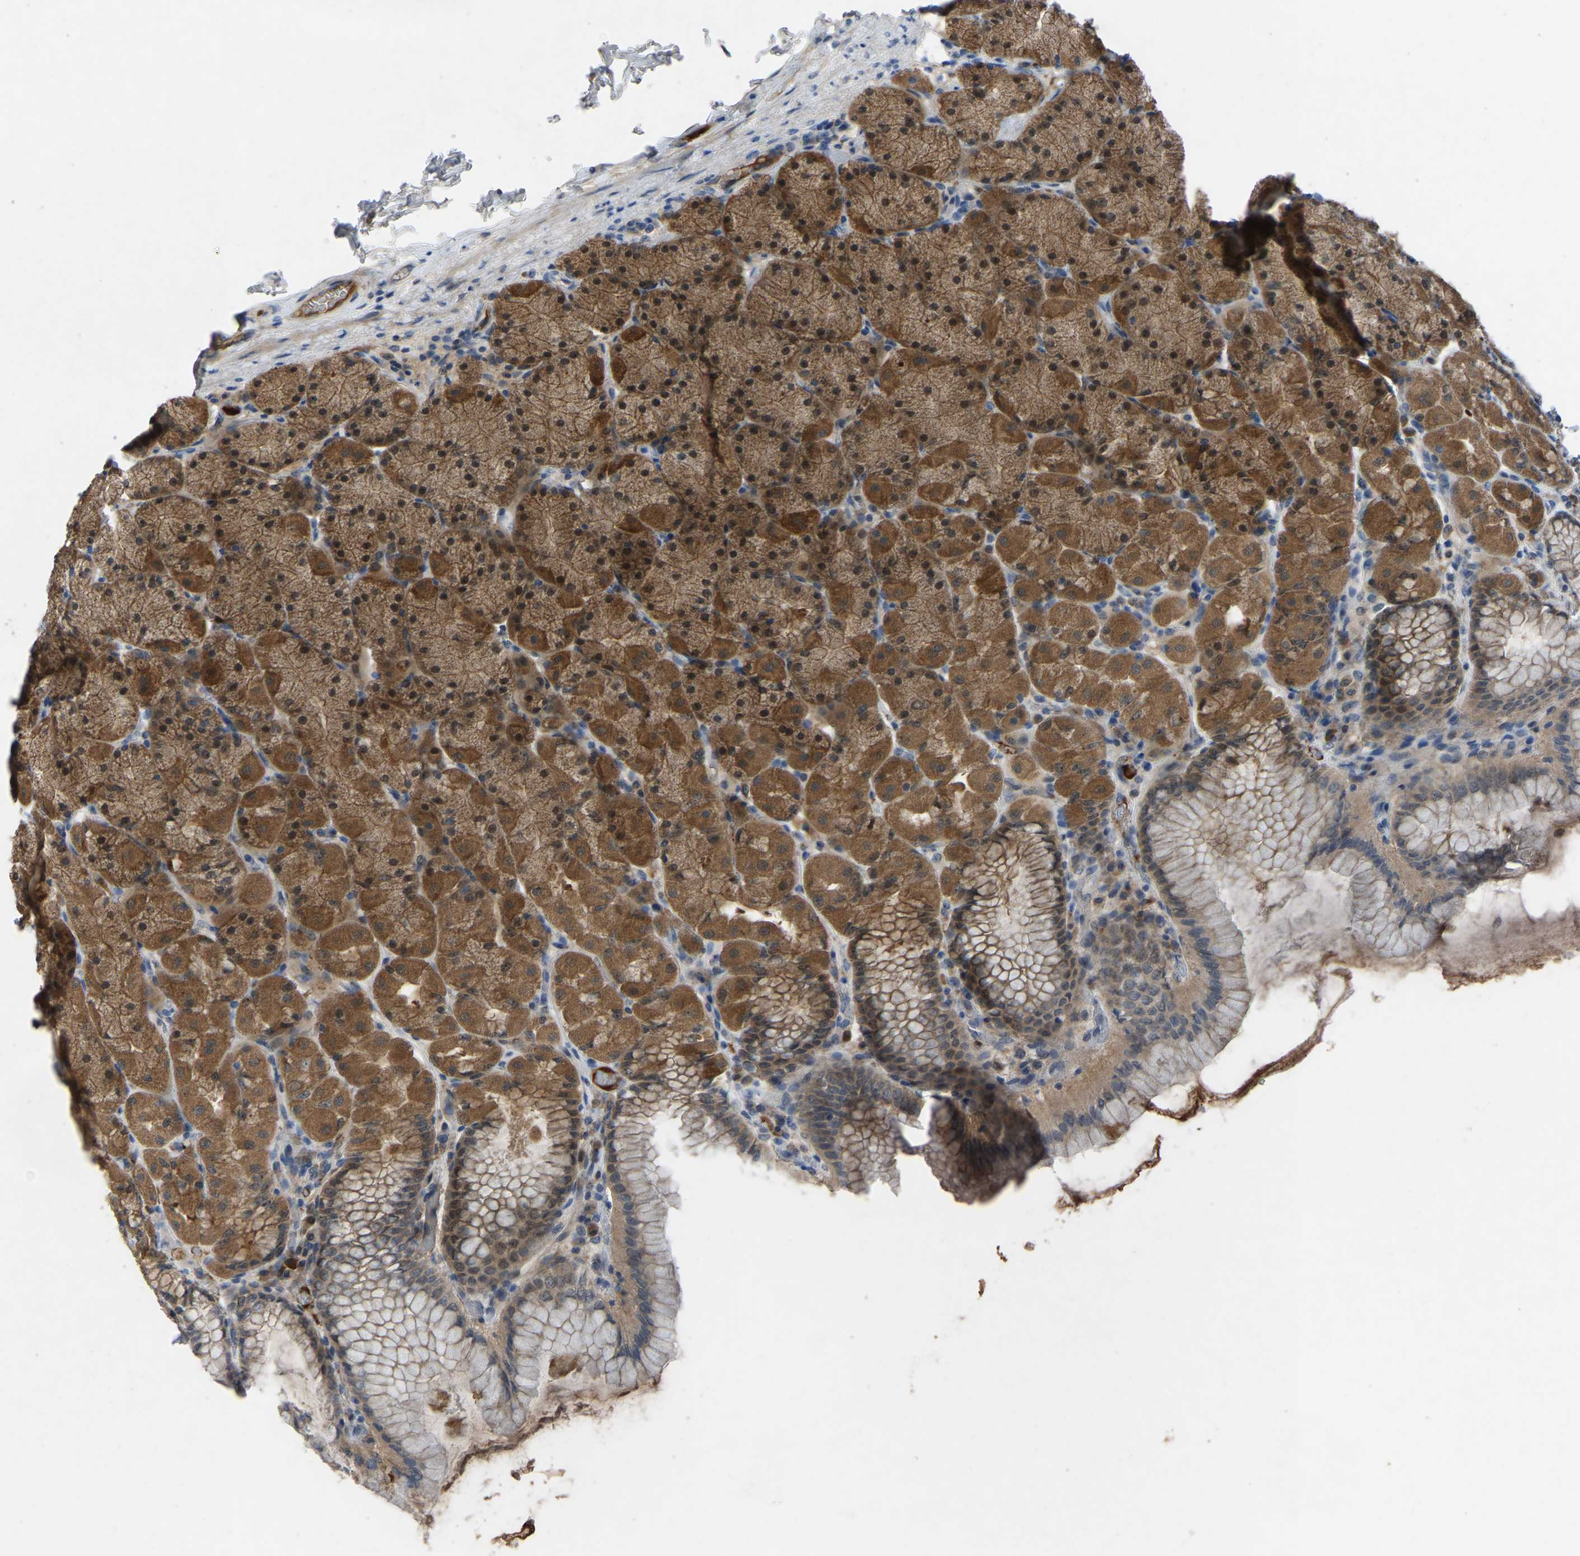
{"staining": {"intensity": "moderate", "quantity": ">75%", "location": "cytoplasmic/membranous"}, "tissue": "stomach", "cell_type": "Glandular cells", "image_type": "normal", "snomed": [{"axis": "morphology", "description": "Normal tissue, NOS"}, {"axis": "topography", "description": "Stomach, upper"}], "caption": "A brown stain shows moderate cytoplasmic/membranous staining of a protein in glandular cells of normal stomach. The staining is performed using DAB (3,3'-diaminobenzidine) brown chromogen to label protein expression. The nuclei are counter-stained blue using hematoxylin.", "gene": "FHIT", "patient": {"sex": "female", "age": 56}}